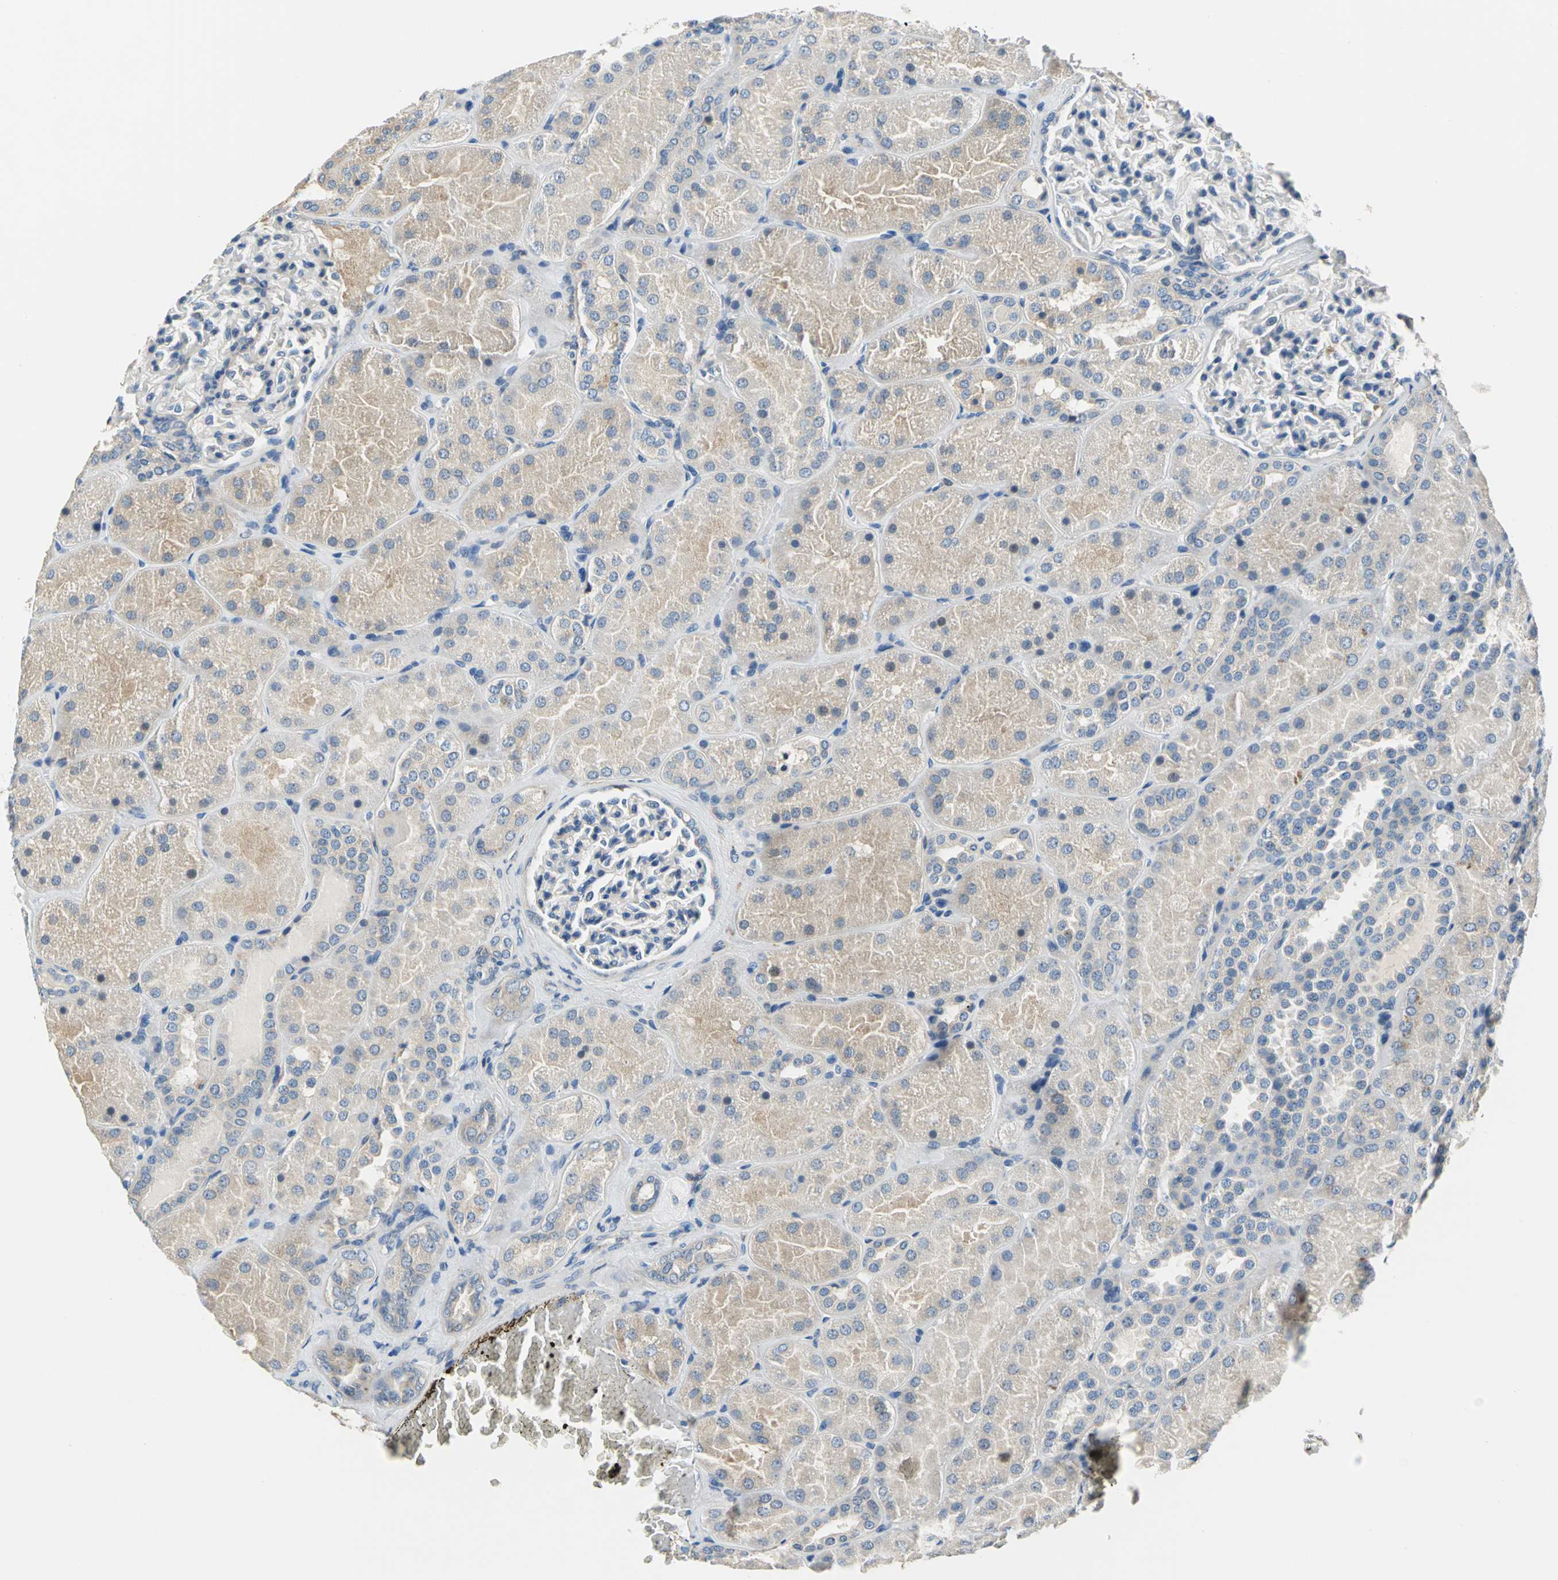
{"staining": {"intensity": "weak", "quantity": "<25%", "location": "cytoplasmic/membranous"}, "tissue": "kidney", "cell_type": "Cells in glomeruli", "image_type": "normal", "snomed": [{"axis": "morphology", "description": "Normal tissue, NOS"}, {"axis": "topography", "description": "Kidney"}], "caption": "This is an IHC micrograph of unremarkable kidney. There is no positivity in cells in glomeruli.", "gene": "DDX3X", "patient": {"sex": "male", "age": 28}}